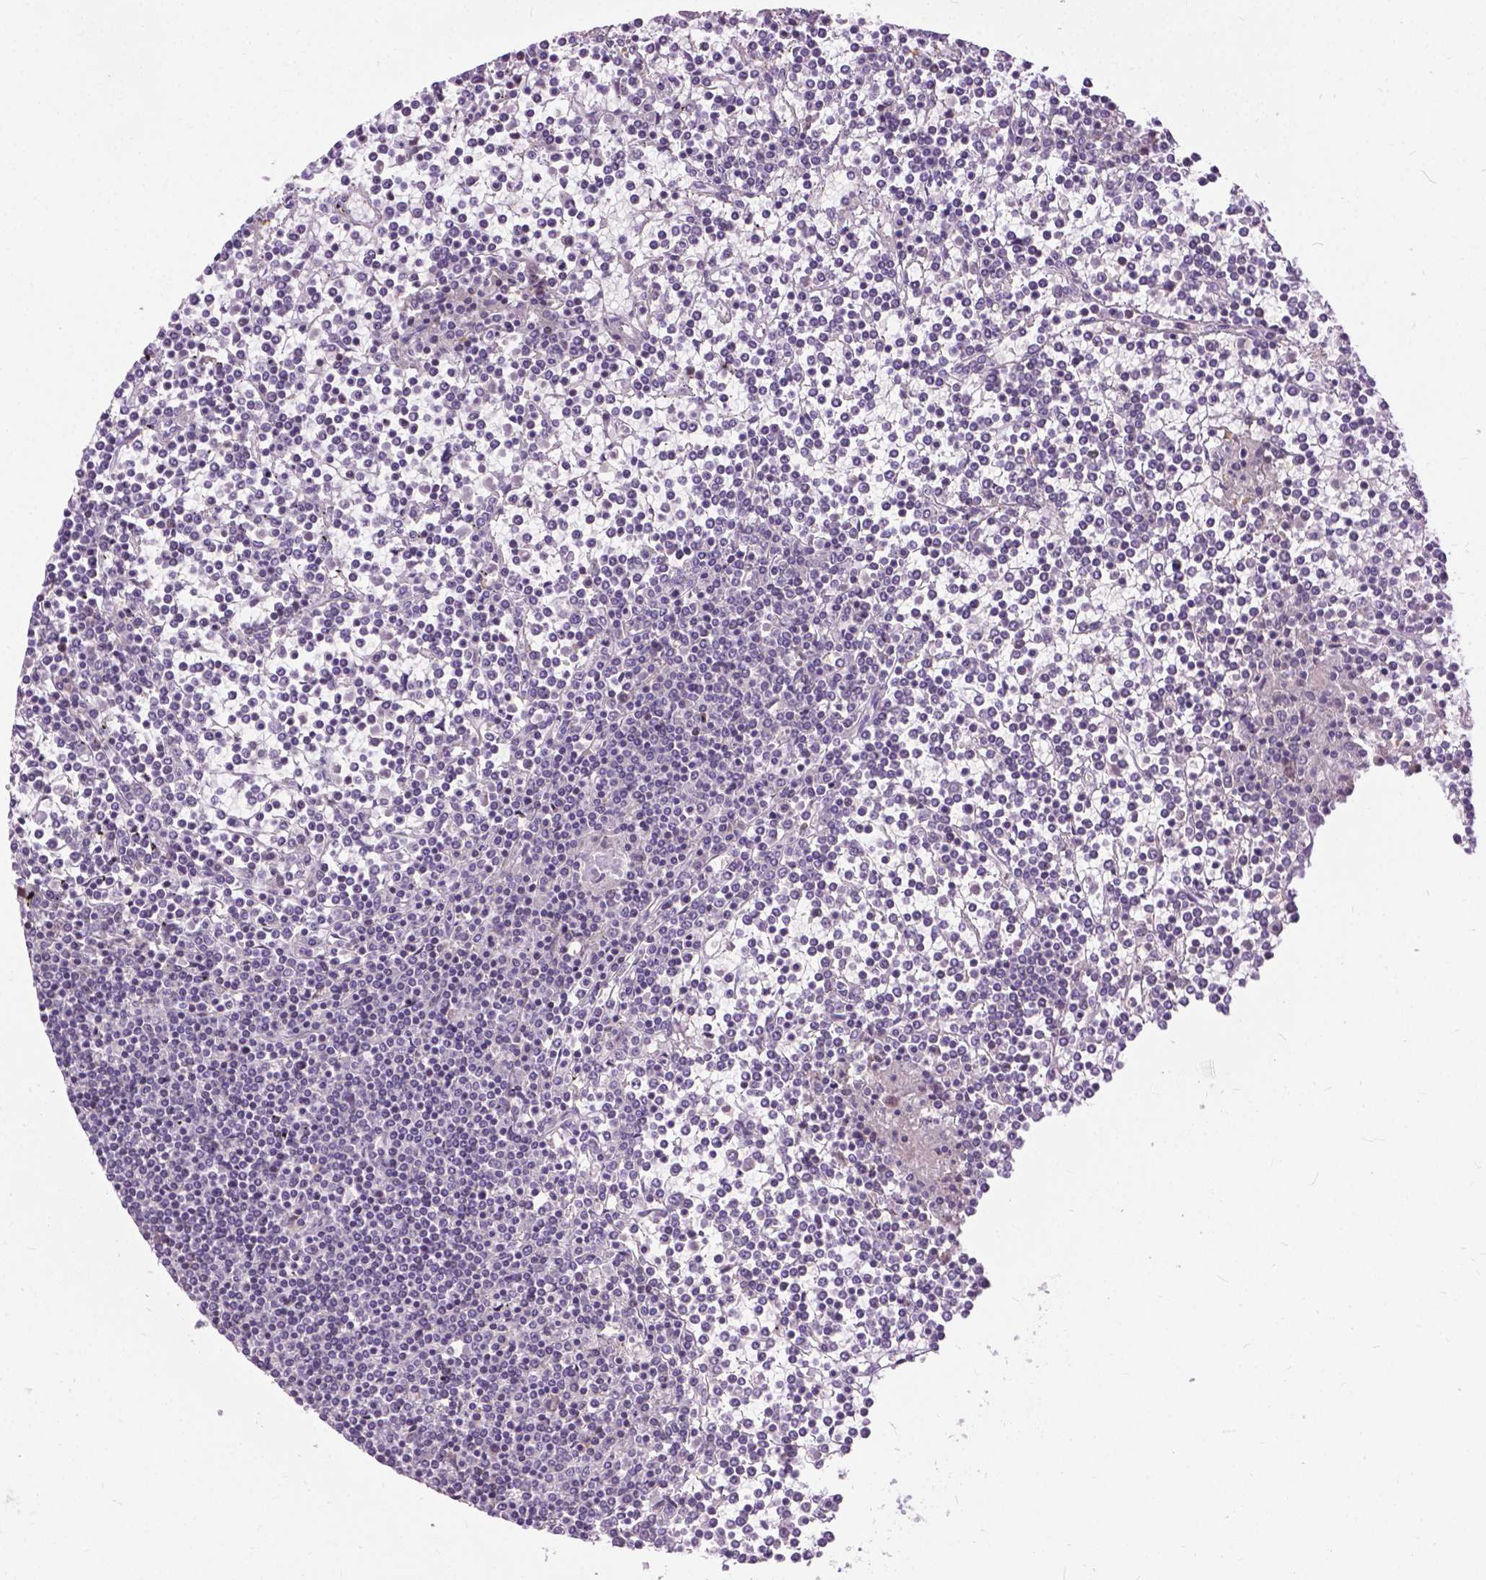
{"staining": {"intensity": "negative", "quantity": "none", "location": "none"}, "tissue": "lymphoma", "cell_type": "Tumor cells", "image_type": "cancer", "snomed": [{"axis": "morphology", "description": "Malignant lymphoma, non-Hodgkin's type, Low grade"}, {"axis": "topography", "description": "Spleen"}], "caption": "This is an IHC micrograph of lymphoma. There is no positivity in tumor cells.", "gene": "JAK3", "patient": {"sex": "female", "age": 19}}